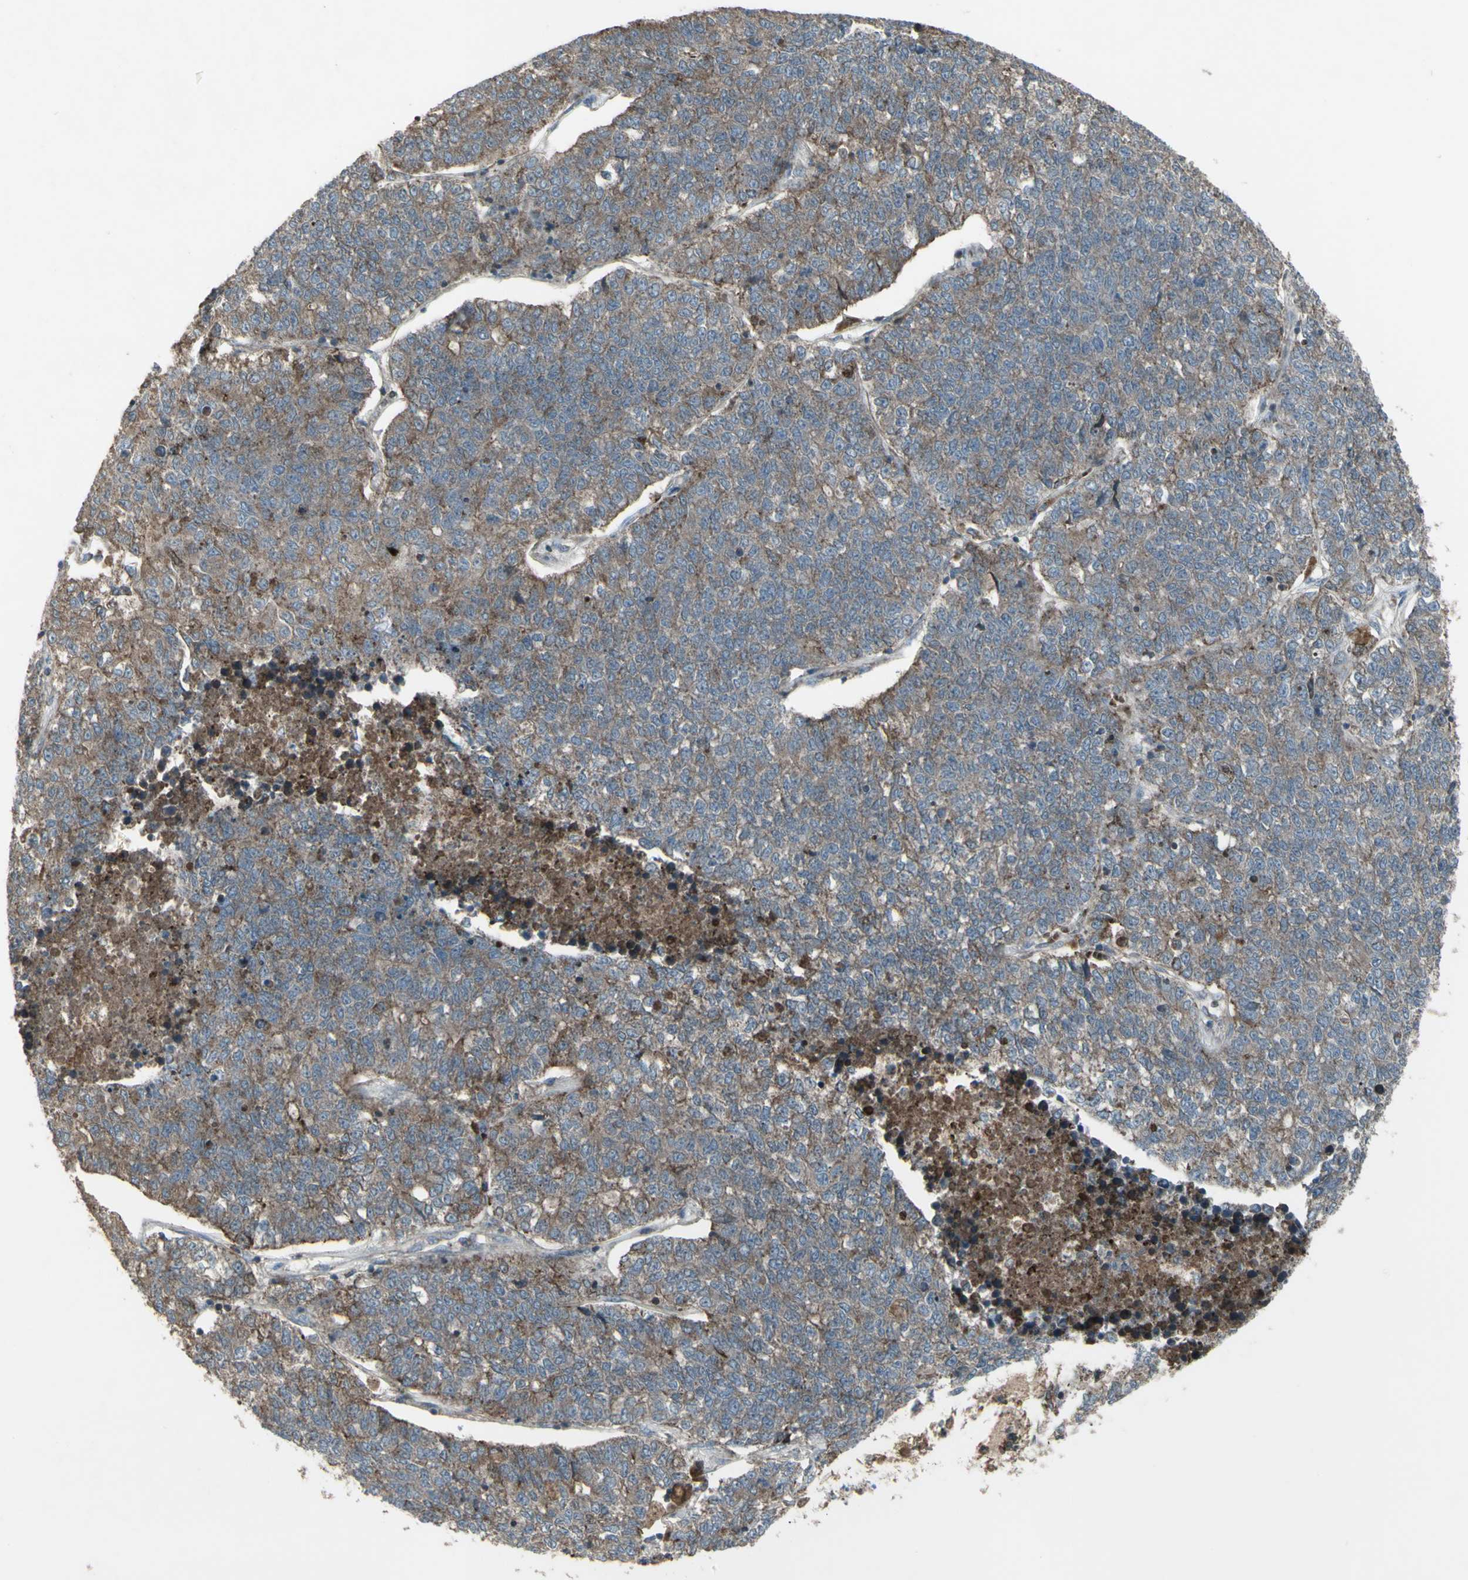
{"staining": {"intensity": "weak", "quantity": ">75%", "location": "cytoplasmic/membranous"}, "tissue": "lung cancer", "cell_type": "Tumor cells", "image_type": "cancer", "snomed": [{"axis": "morphology", "description": "Adenocarcinoma, NOS"}, {"axis": "topography", "description": "Lung"}], "caption": "Lung cancer (adenocarcinoma) stained for a protein exhibits weak cytoplasmic/membranous positivity in tumor cells.", "gene": "SHC1", "patient": {"sex": "male", "age": 49}}